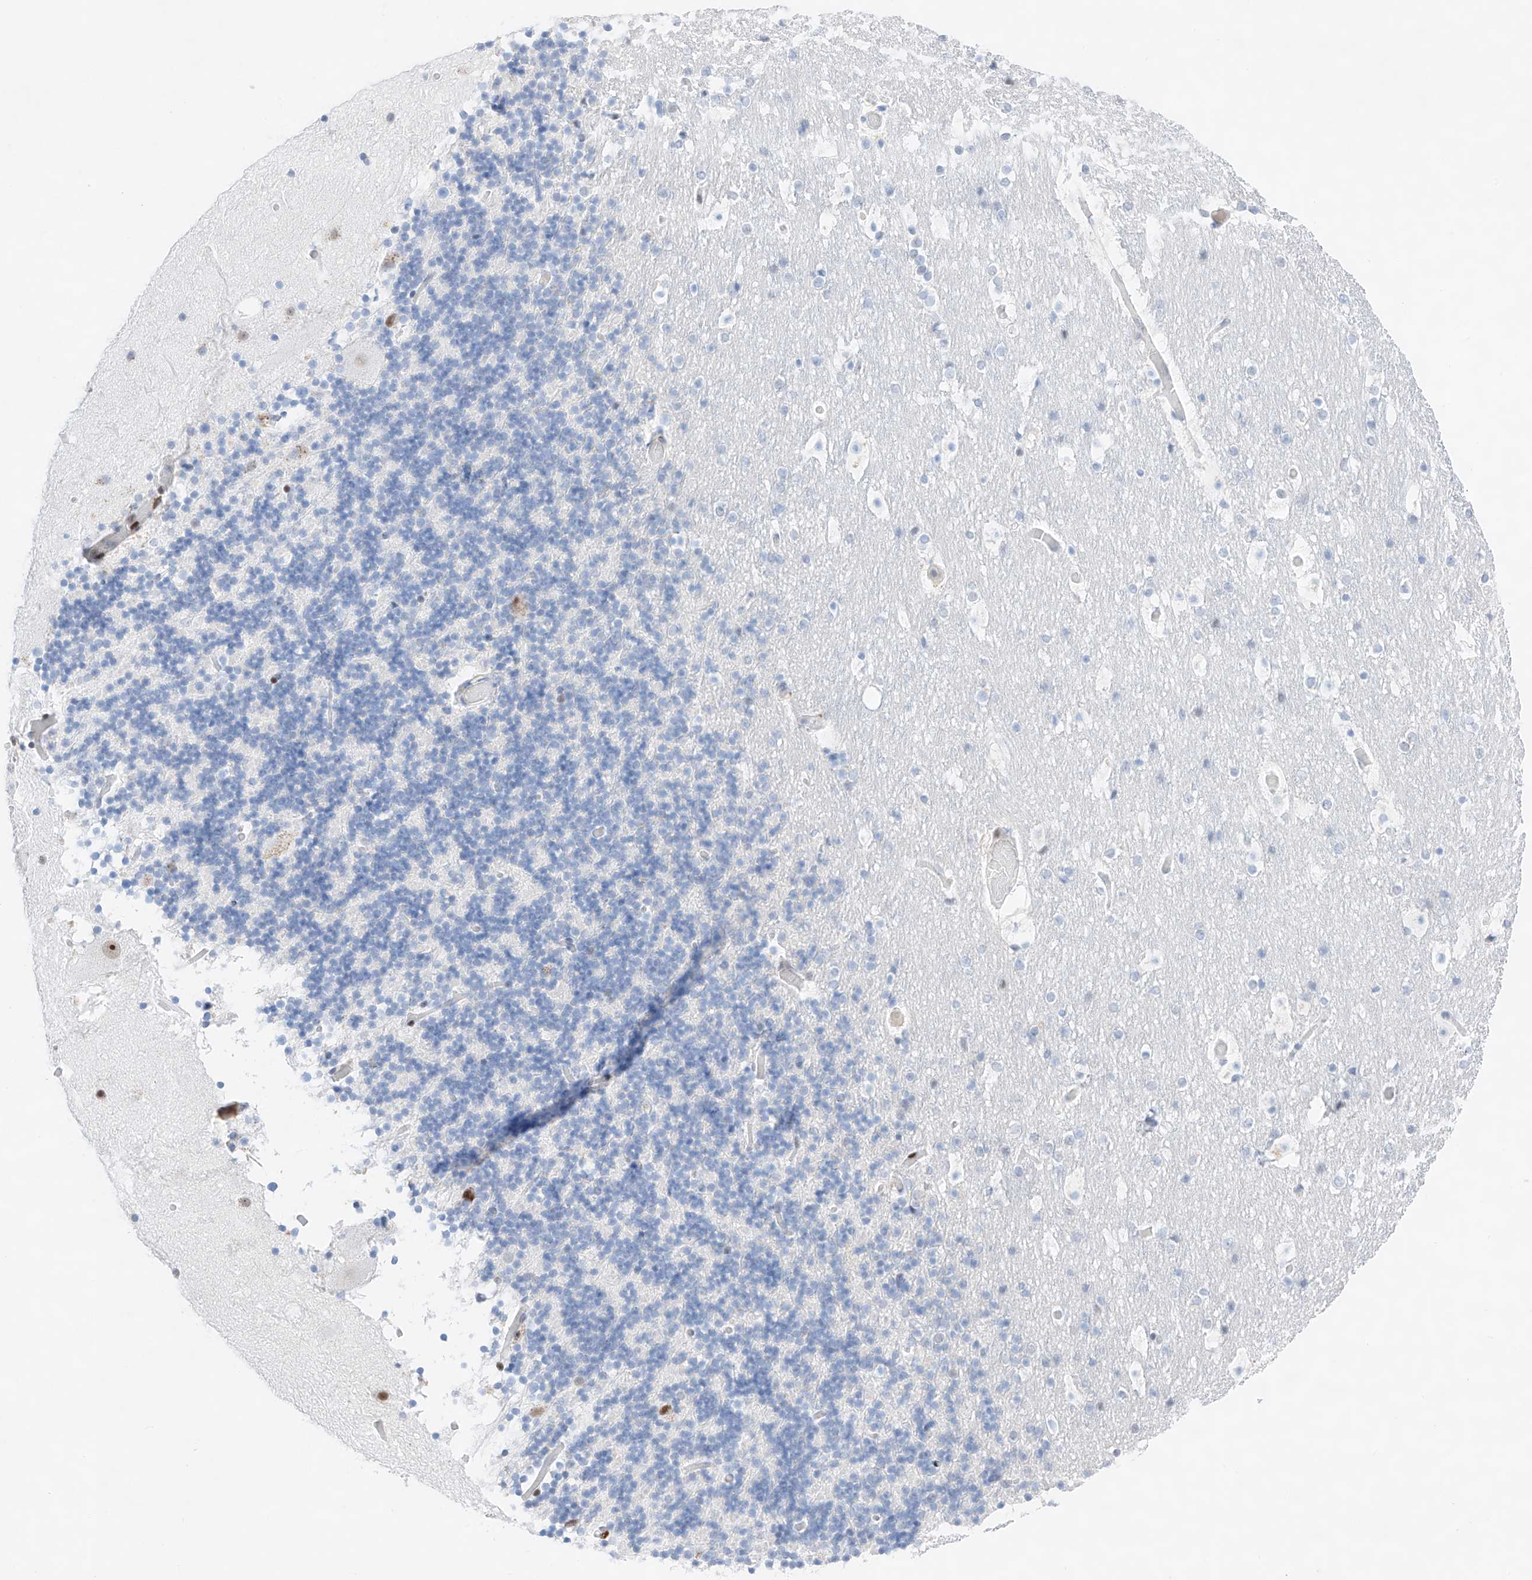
{"staining": {"intensity": "negative", "quantity": "none", "location": "none"}, "tissue": "cerebellum", "cell_type": "Cells in granular layer", "image_type": "normal", "snomed": [{"axis": "morphology", "description": "Normal tissue, NOS"}, {"axis": "topography", "description": "Cerebellum"}], "caption": "Cells in granular layer show no significant expression in normal cerebellum. Brightfield microscopy of immunohistochemistry (IHC) stained with DAB (3,3'-diaminobenzidine) (brown) and hematoxylin (blue), captured at high magnification.", "gene": "NT5C3B", "patient": {"sex": "male", "age": 57}}